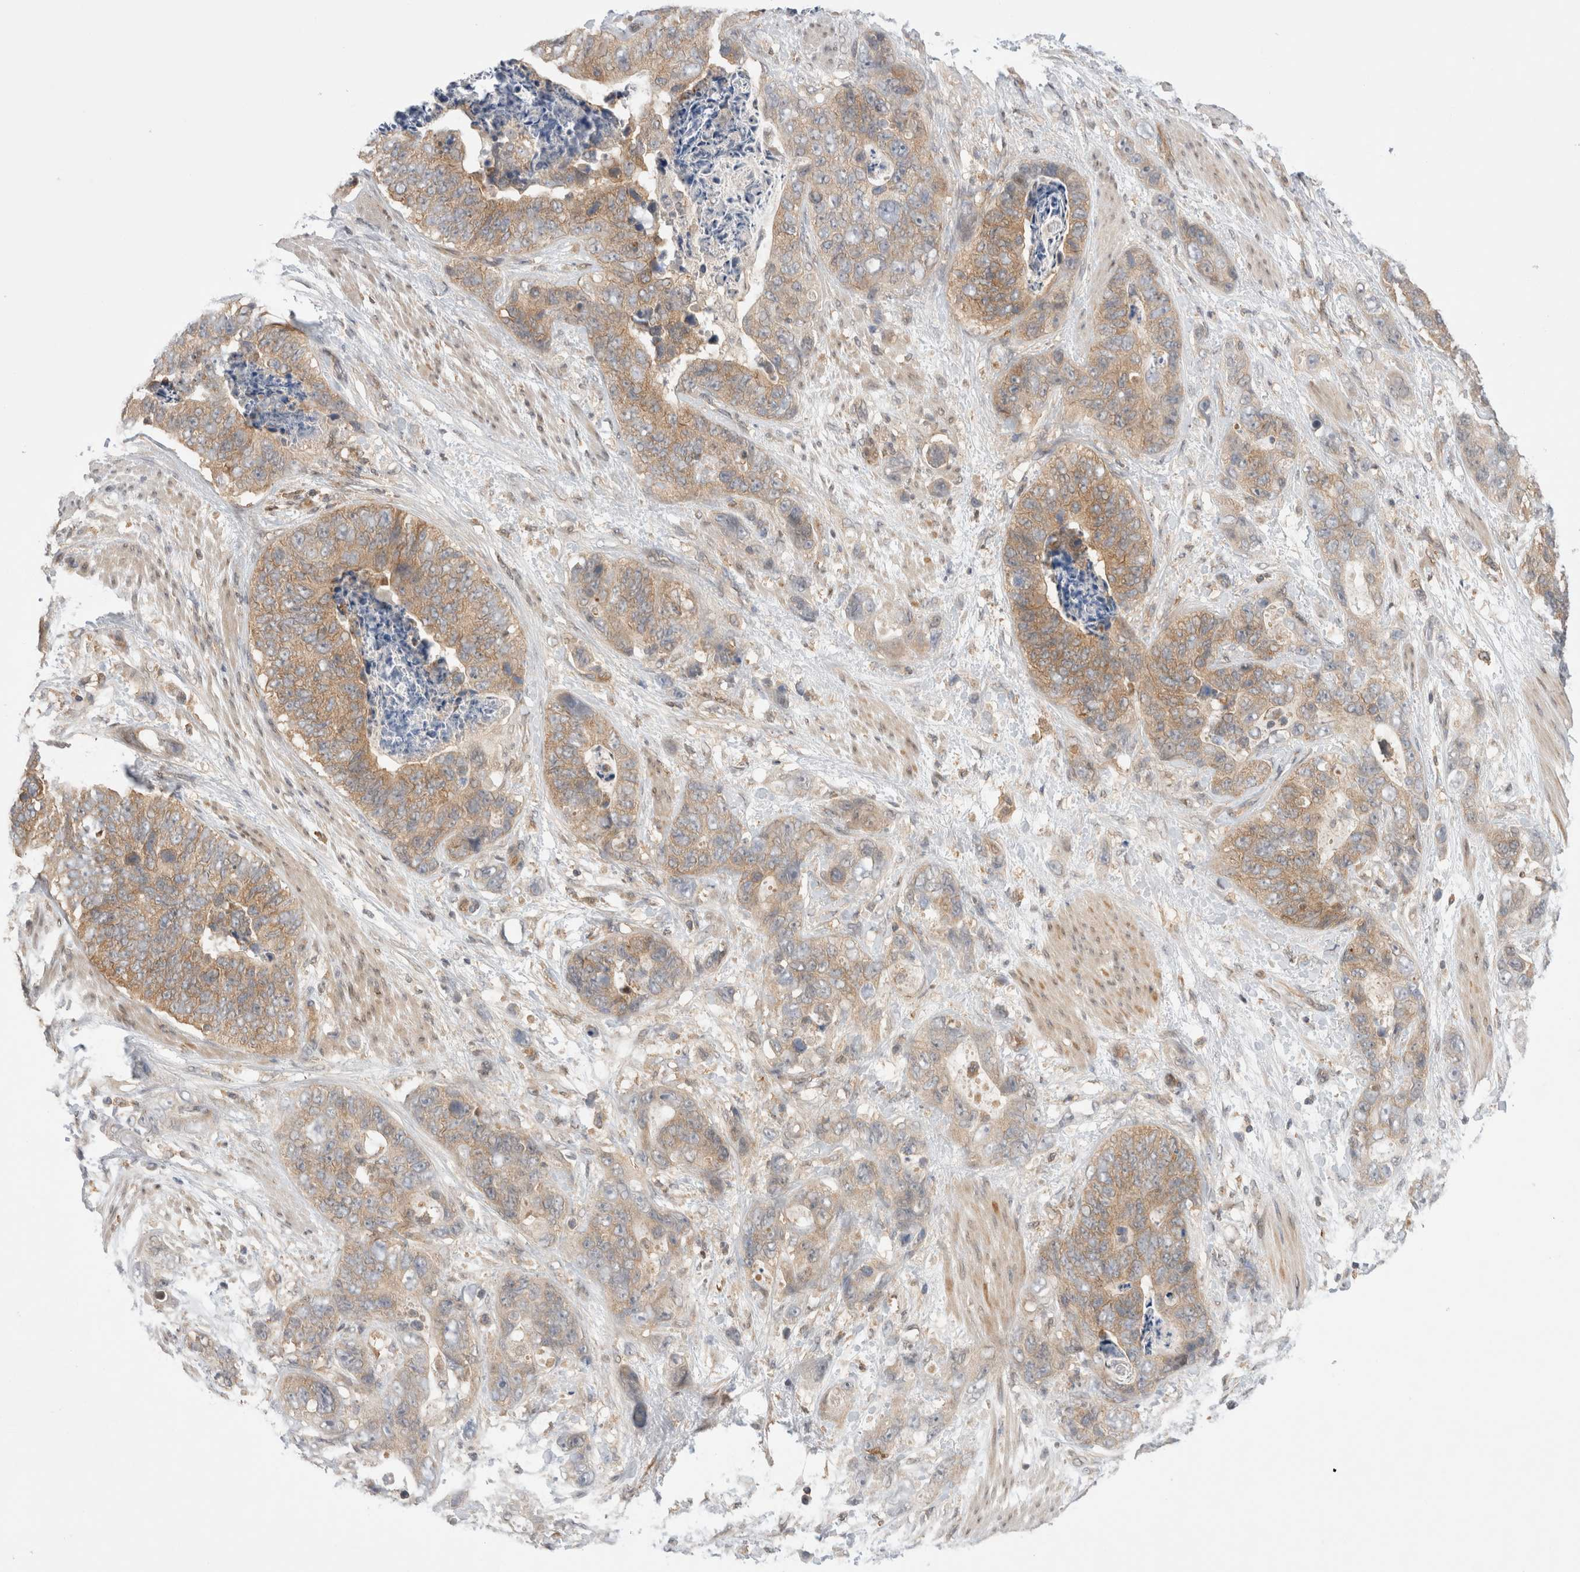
{"staining": {"intensity": "moderate", "quantity": ">75%", "location": "cytoplasmic/membranous"}, "tissue": "stomach cancer", "cell_type": "Tumor cells", "image_type": "cancer", "snomed": [{"axis": "morphology", "description": "Normal tissue, NOS"}, {"axis": "morphology", "description": "Adenocarcinoma, NOS"}, {"axis": "topography", "description": "Stomach"}], "caption": "DAB (3,3'-diaminobenzidine) immunohistochemical staining of stomach adenocarcinoma reveals moderate cytoplasmic/membranous protein expression in approximately >75% of tumor cells.", "gene": "NFKB1", "patient": {"sex": "female", "age": 89}}